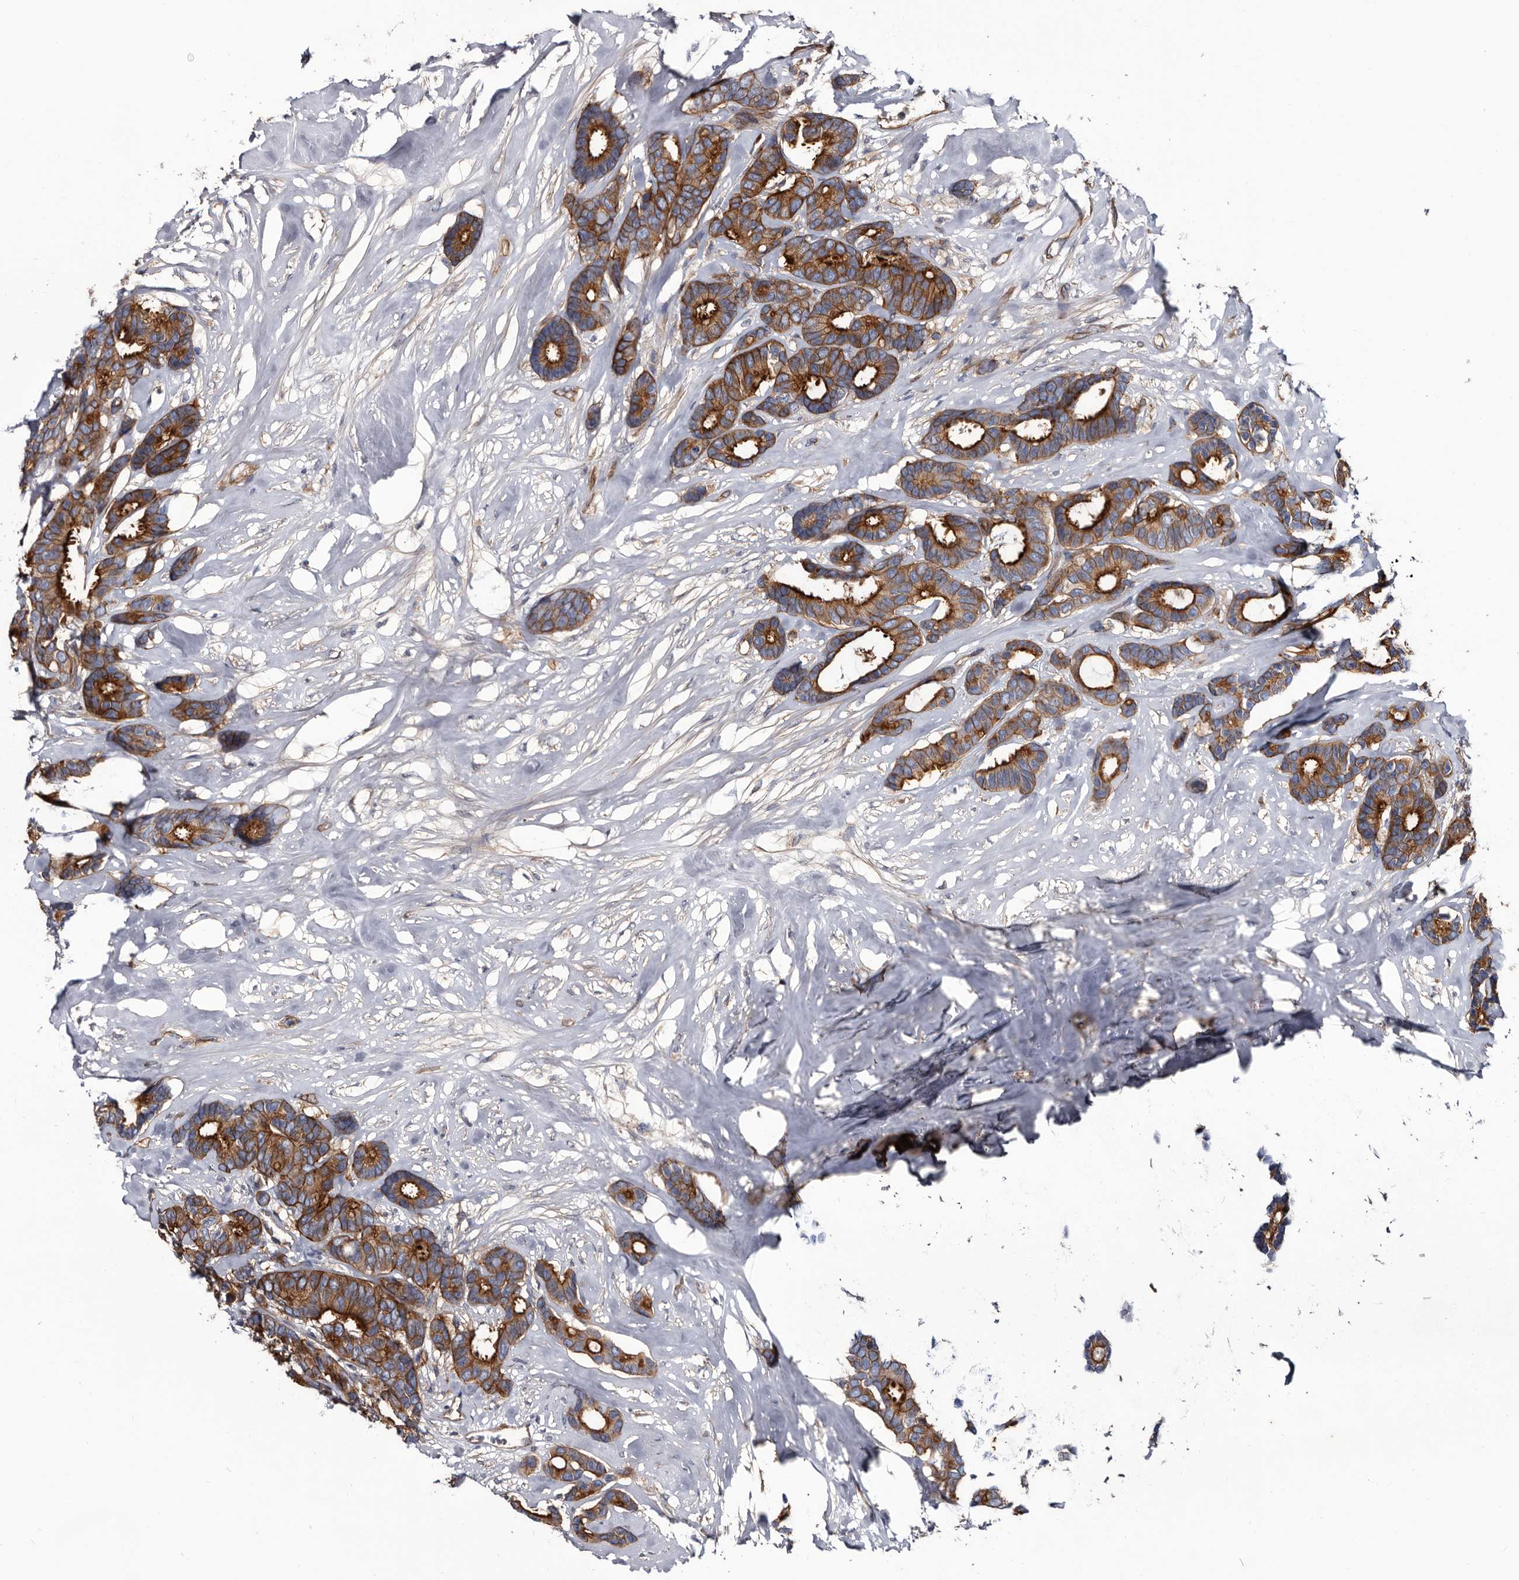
{"staining": {"intensity": "strong", "quantity": ">75%", "location": "cytoplasmic/membranous"}, "tissue": "breast cancer", "cell_type": "Tumor cells", "image_type": "cancer", "snomed": [{"axis": "morphology", "description": "Duct carcinoma"}, {"axis": "topography", "description": "Breast"}], "caption": "IHC staining of infiltrating ductal carcinoma (breast), which demonstrates high levels of strong cytoplasmic/membranous positivity in about >75% of tumor cells indicating strong cytoplasmic/membranous protein staining. The staining was performed using DAB (3,3'-diaminobenzidine) (brown) for protein detection and nuclei were counterstained in hematoxylin (blue).", "gene": "TSPAN17", "patient": {"sex": "female", "age": 87}}